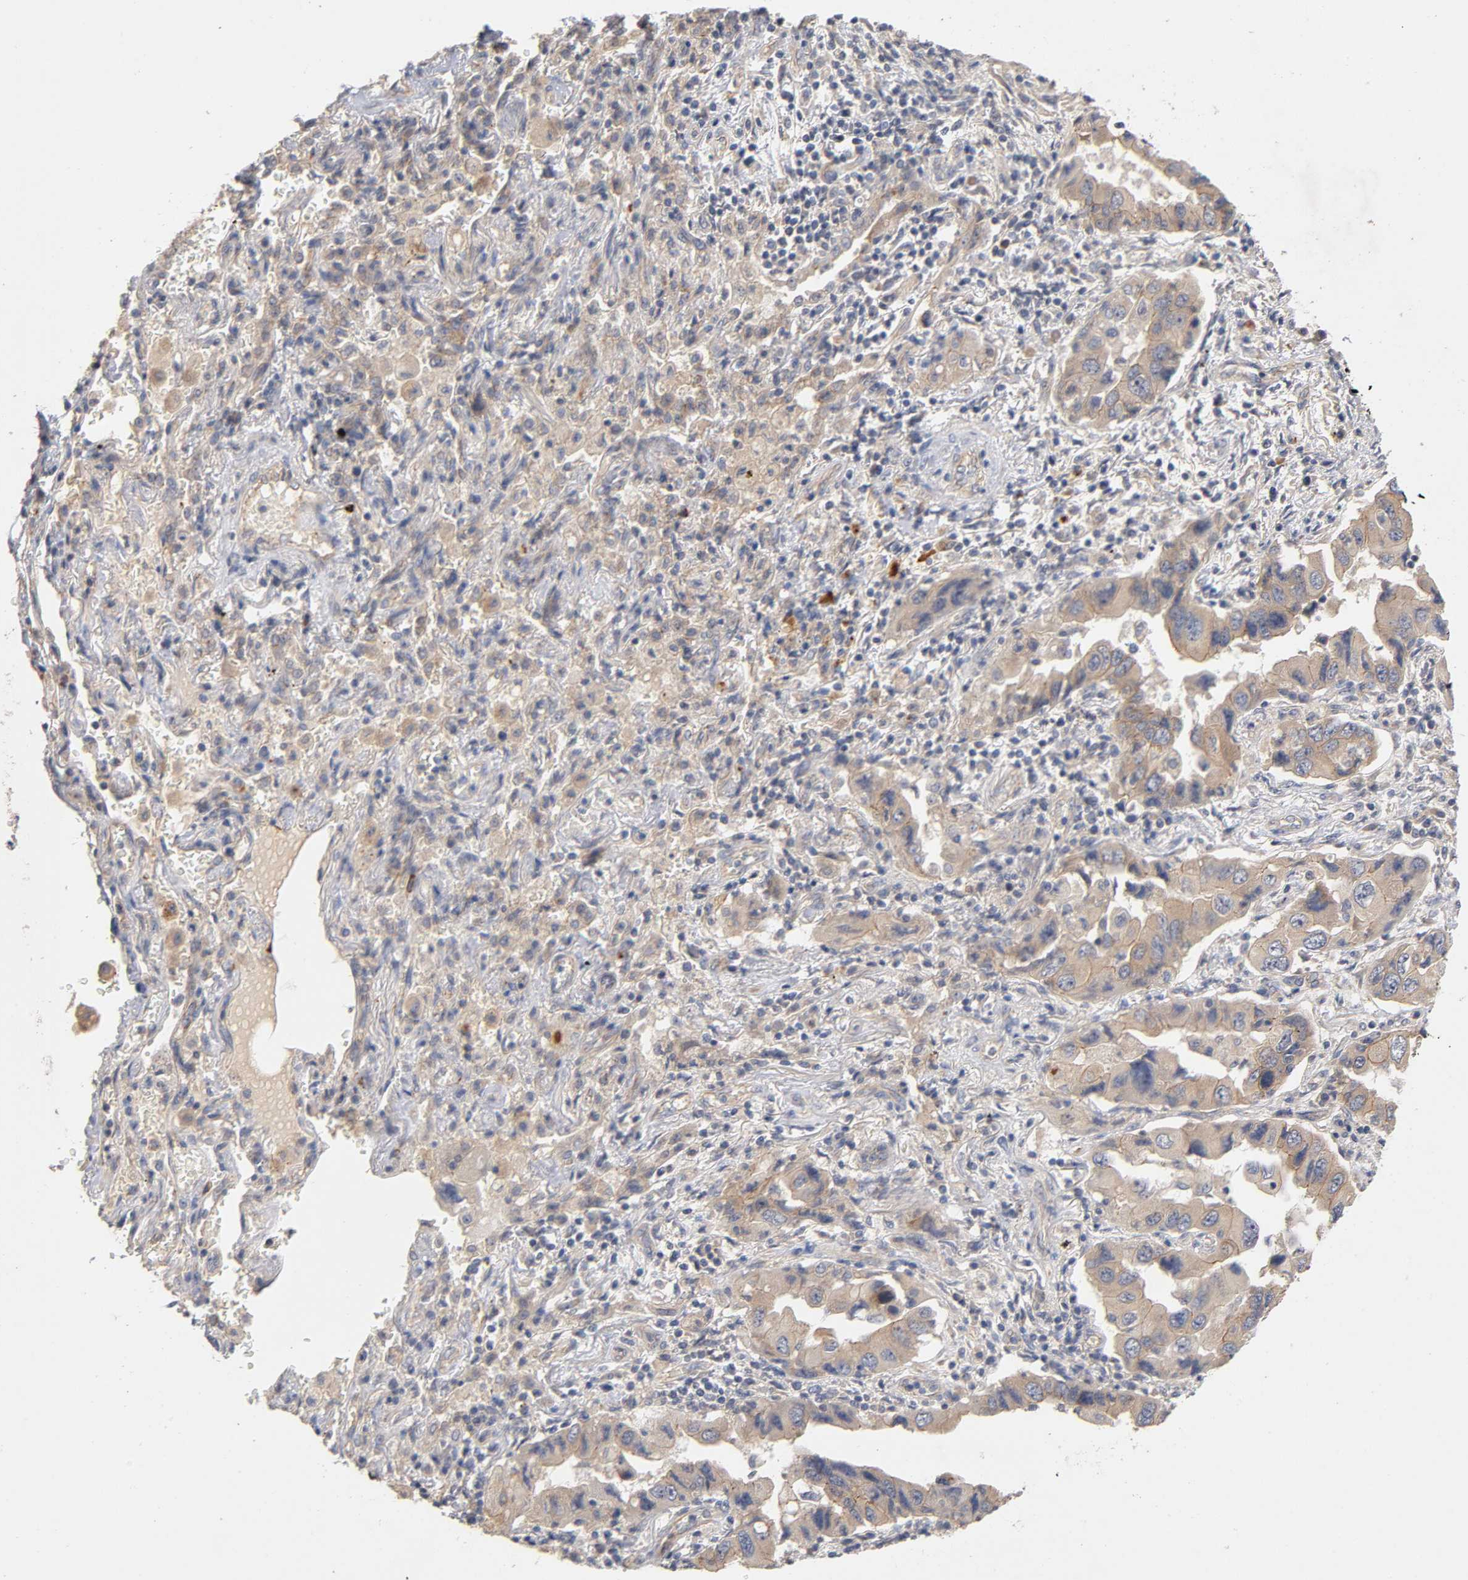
{"staining": {"intensity": "weak", "quantity": ">75%", "location": "cytoplasmic/membranous"}, "tissue": "lung cancer", "cell_type": "Tumor cells", "image_type": "cancer", "snomed": [{"axis": "morphology", "description": "Adenocarcinoma, NOS"}, {"axis": "topography", "description": "Lung"}], "caption": "Protein analysis of lung cancer (adenocarcinoma) tissue displays weak cytoplasmic/membranous staining in approximately >75% of tumor cells.", "gene": "PDZD11", "patient": {"sex": "female", "age": 65}}